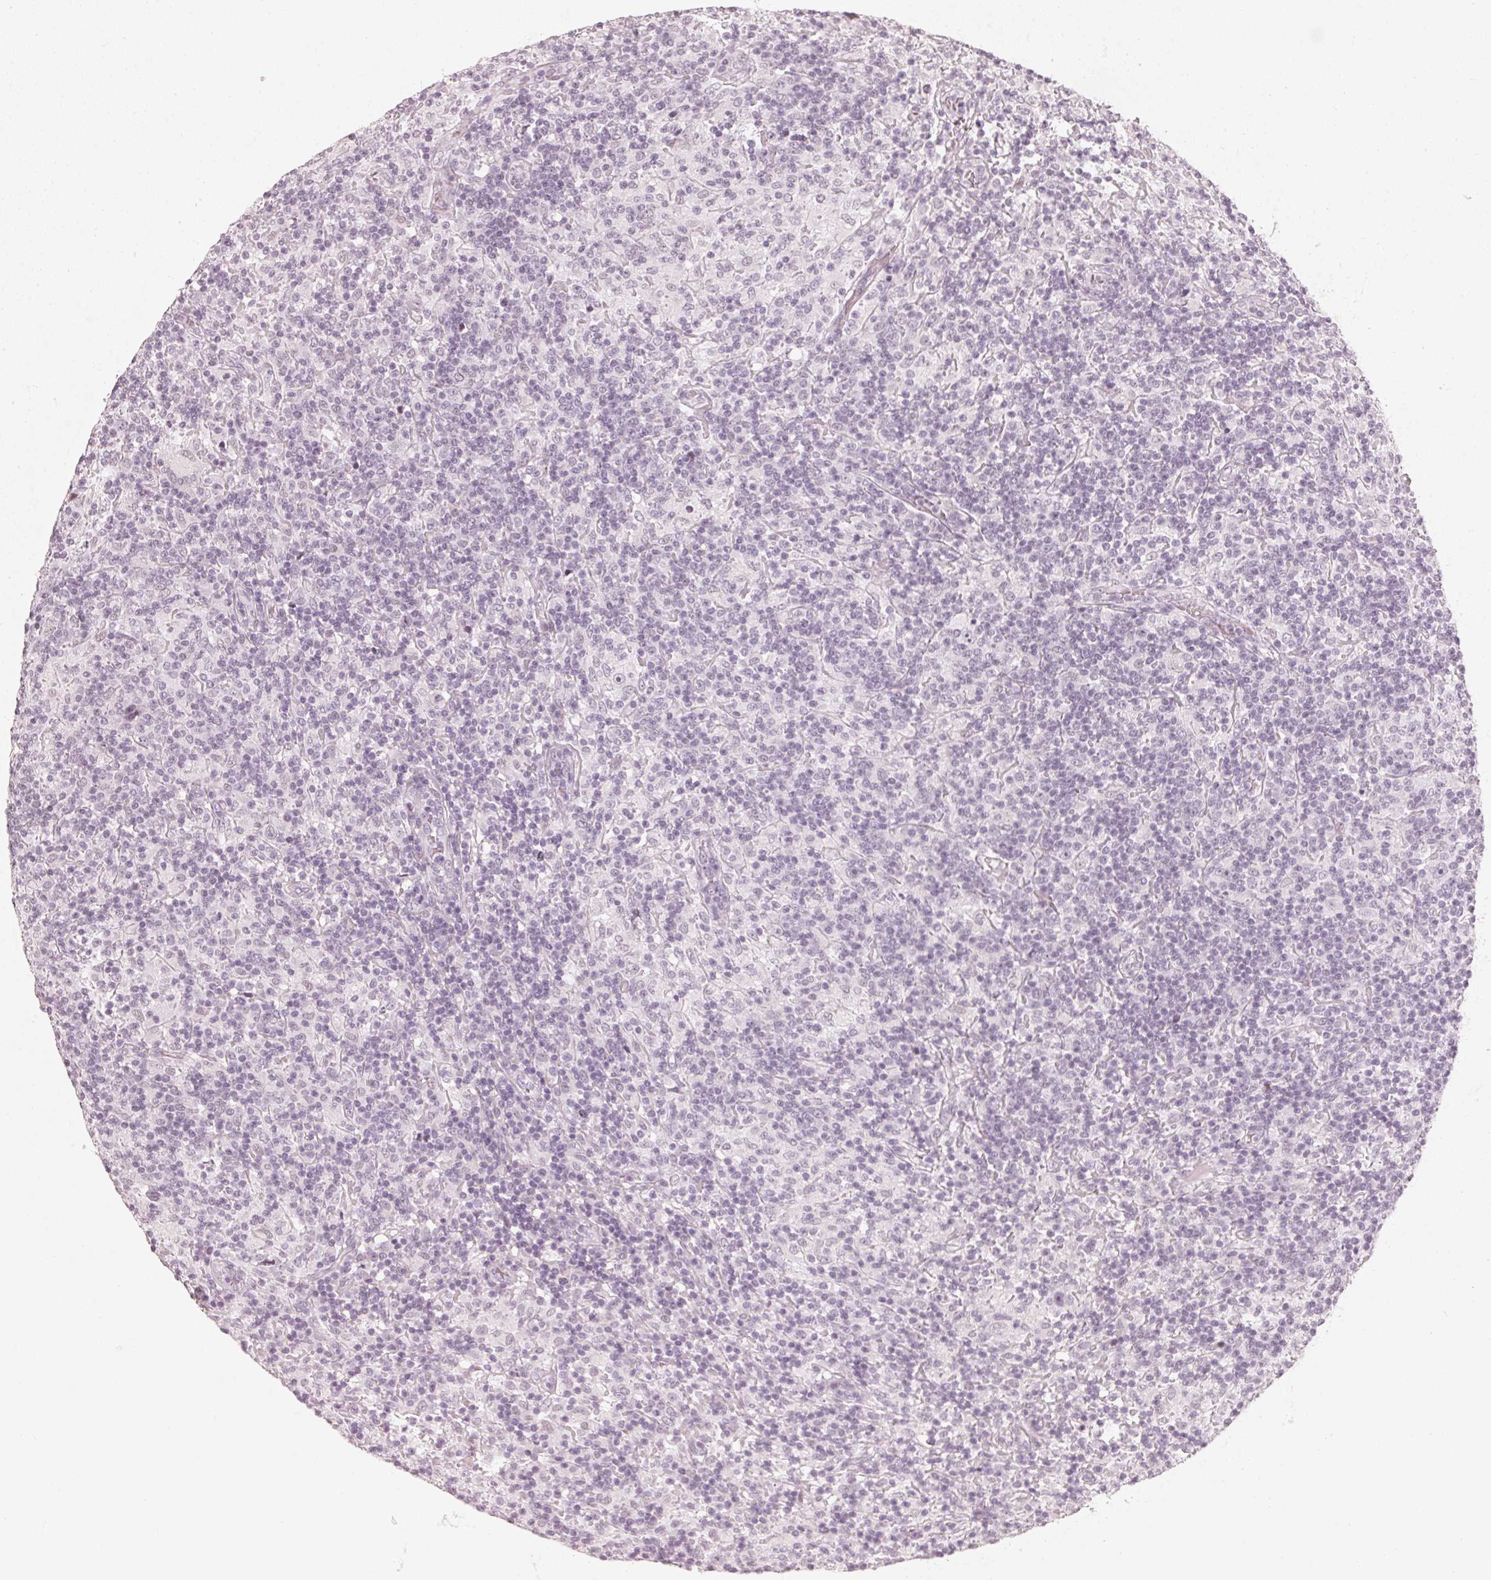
{"staining": {"intensity": "negative", "quantity": "none", "location": "none"}, "tissue": "lymphoma", "cell_type": "Tumor cells", "image_type": "cancer", "snomed": [{"axis": "morphology", "description": "Hodgkin's disease, NOS"}, {"axis": "topography", "description": "Lymph node"}], "caption": "A high-resolution image shows immunohistochemistry (IHC) staining of lymphoma, which exhibits no significant staining in tumor cells.", "gene": "DNAJC6", "patient": {"sex": "male", "age": 70}}